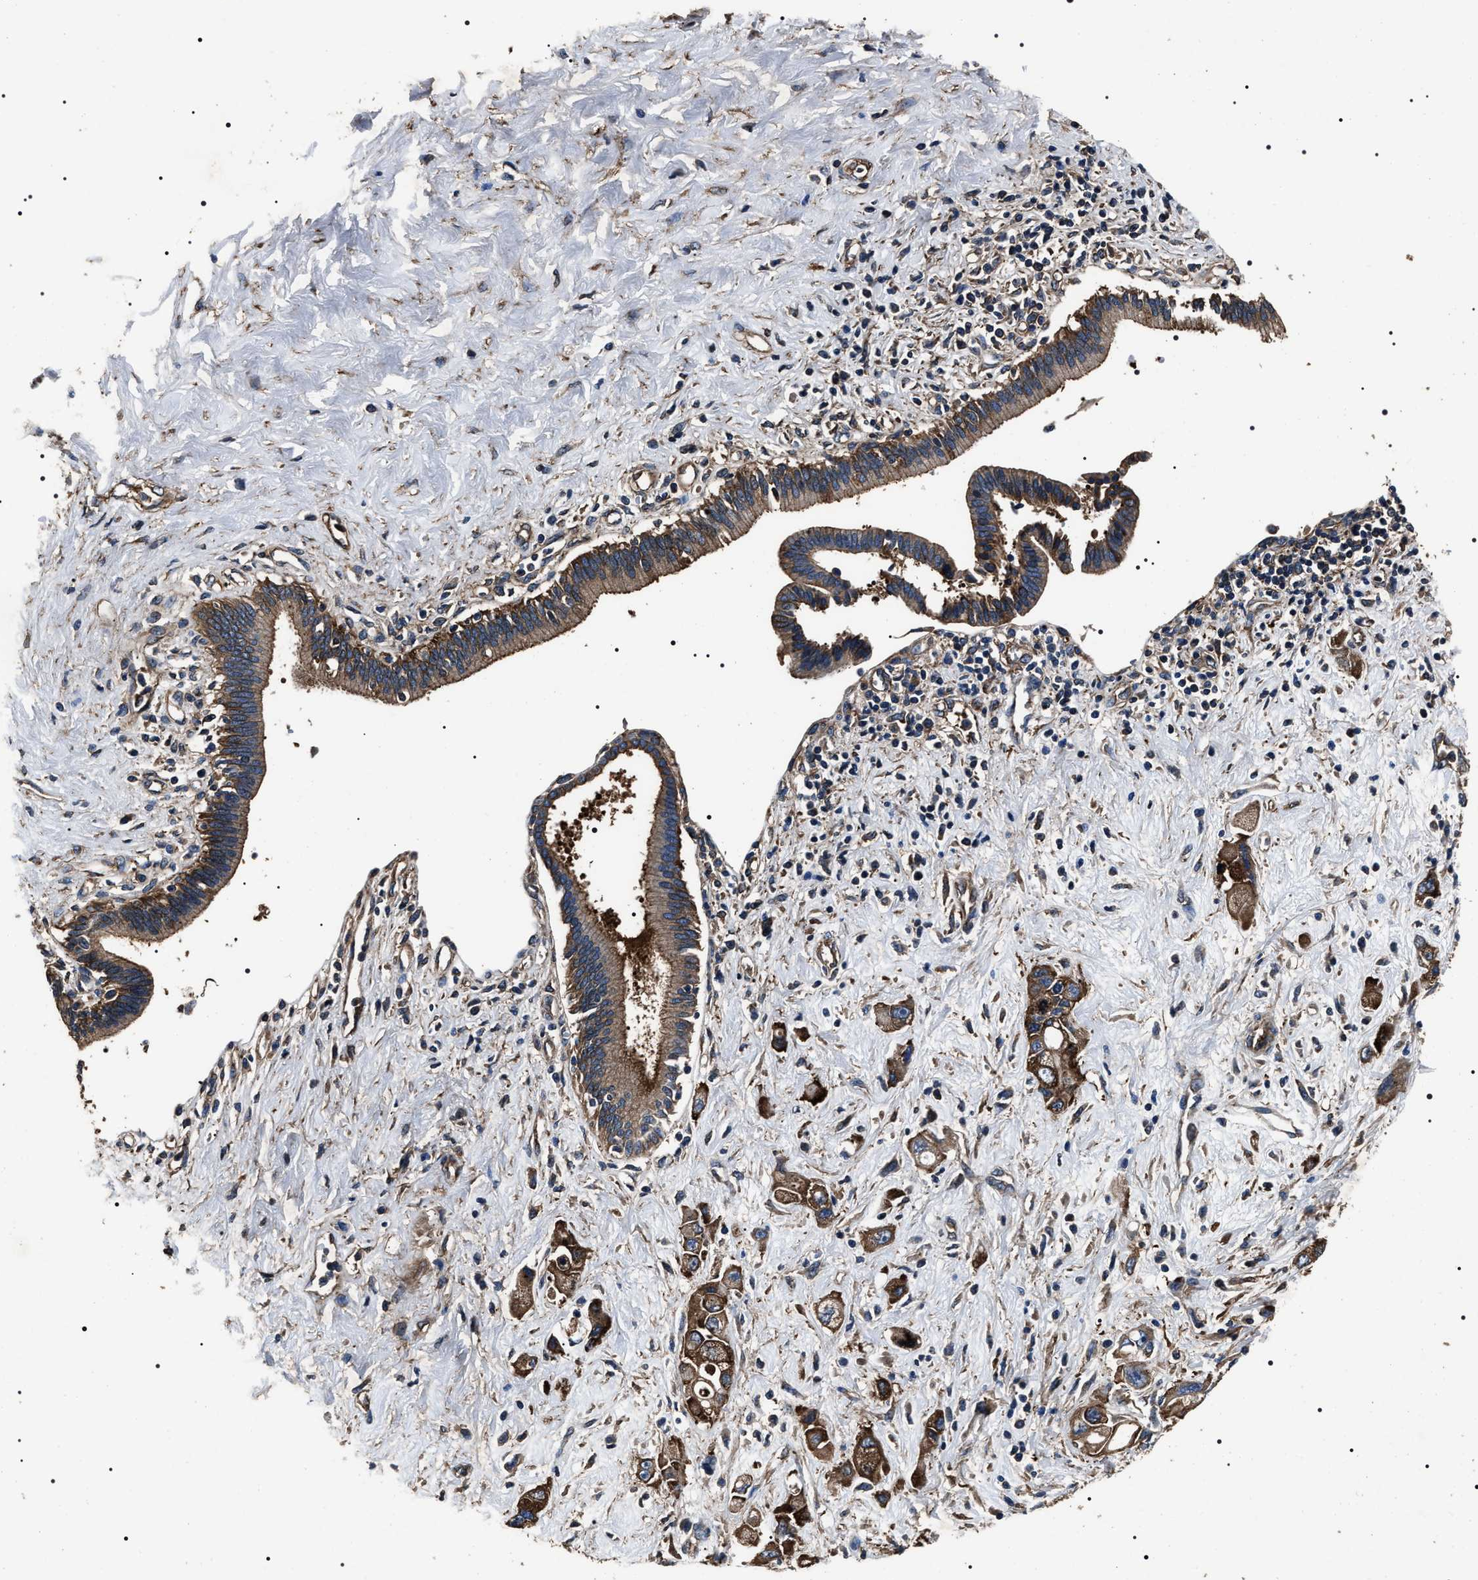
{"staining": {"intensity": "moderate", "quantity": ">75%", "location": "cytoplasmic/membranous"}, "tissue": "pancreatic cancer", "cell_type": "Tumor cells", "image_type": "cancer", "snomed": [{"axis": "morphology", "description": "Adenocarcinoma, NOS"}, {"axis": "topography", "description": "Pancreas"}], "caption": "IHC (DAB) staining of human adenocarcinoma (pancreatic) displays moderate cytoplasmic/membranous protein positivity in about >75% of tumor cells.", "gene": "HSCB", "patient": {"sex": "female", "age": 66}}